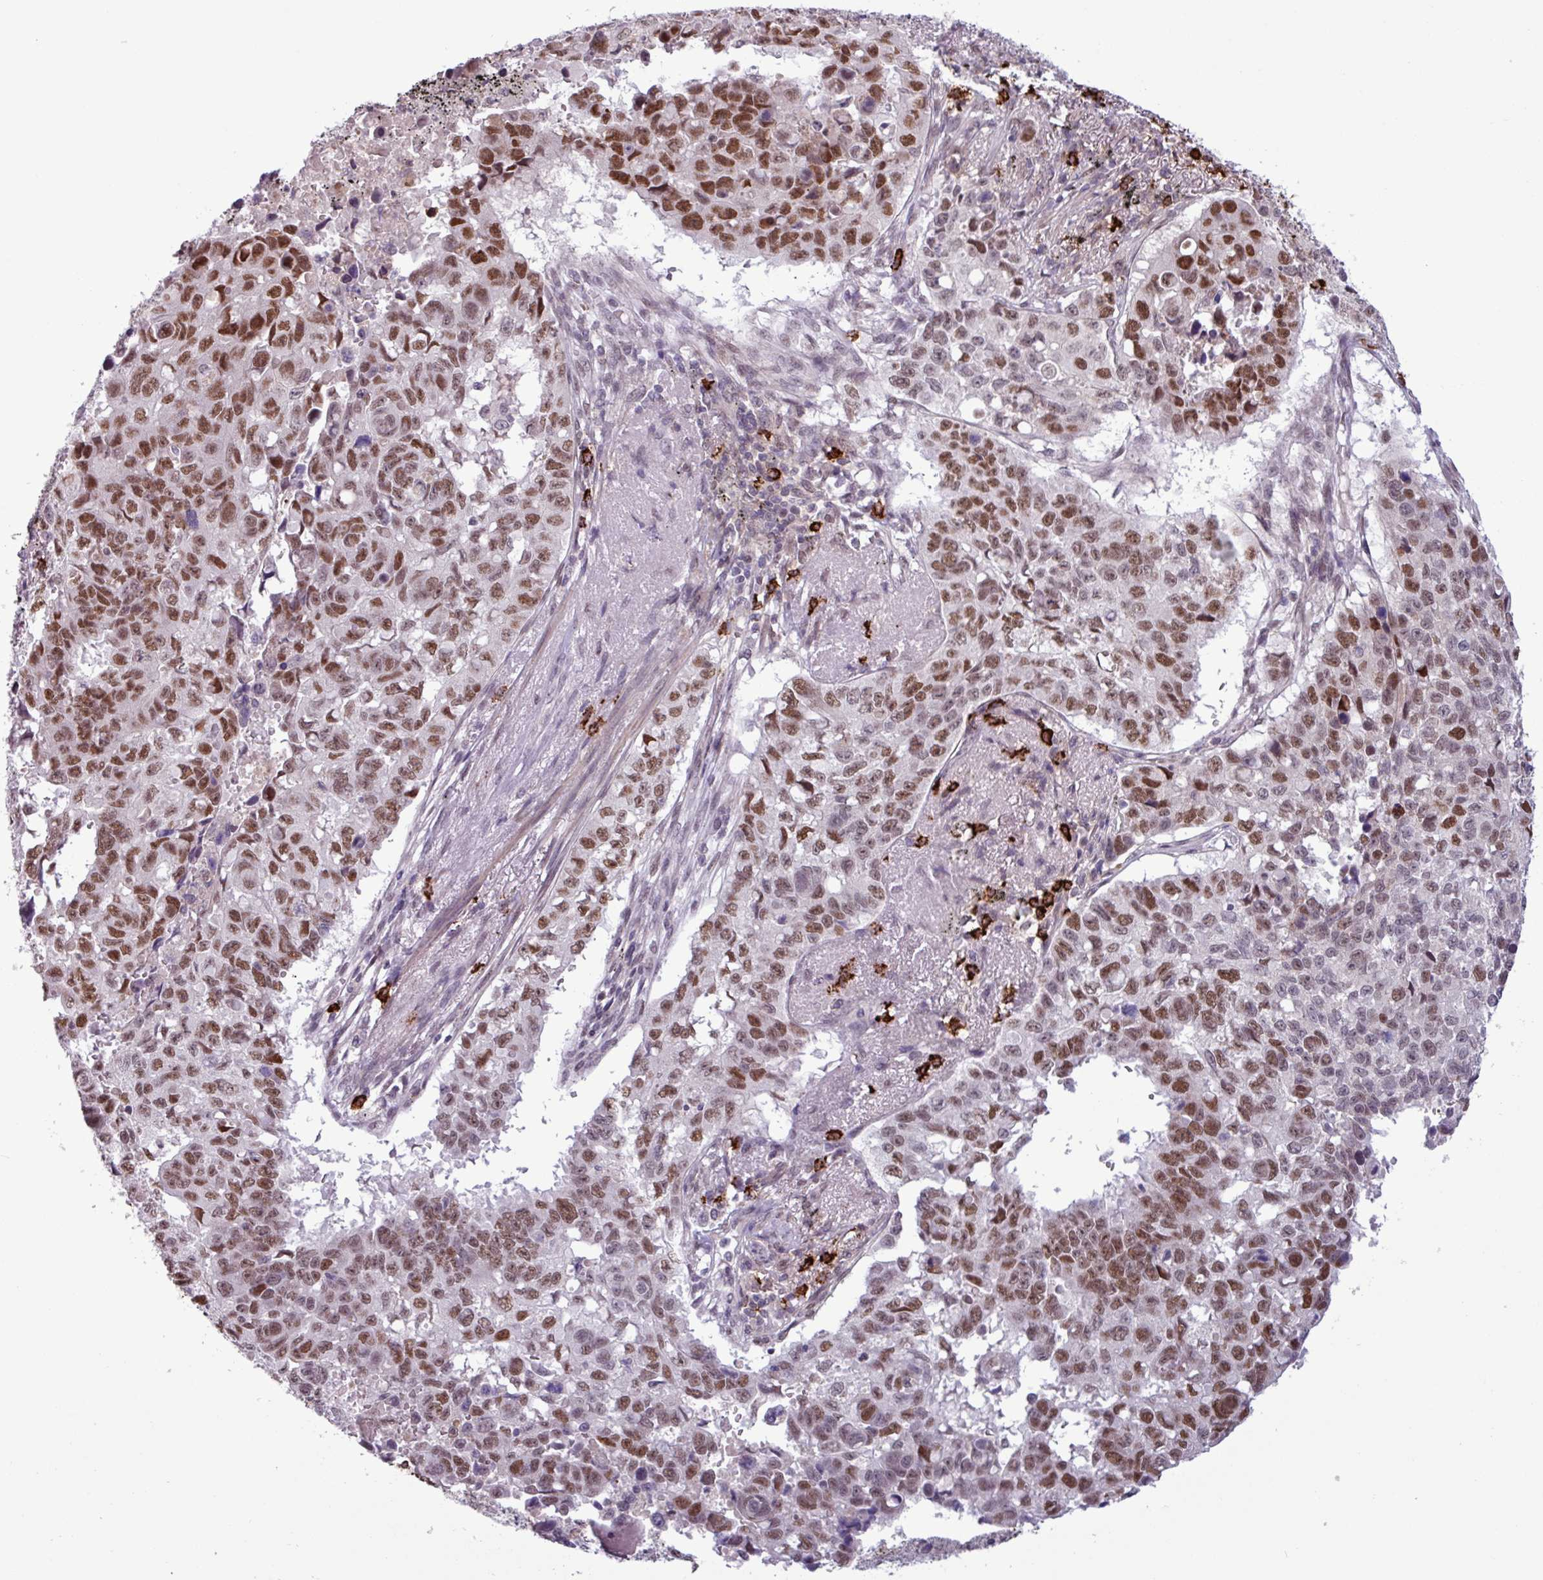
{"staining": {"intensity": "moderate", "quantity": "25%-75%", "location": "nuclear"}, "tissue": "lung cancer", "cell_type": "Tumor cells", "image_type": "cancer", "snomed": [{"axis": "morphology", "description": "Squamous cell carcinoma, NOS"}, {"axis": "topography", "description": "Lung"}], "caption": "A medium amount of moderate nuclear positivity is seen in approximately 25%-75% of tumor cells in squamous cell carcinoma (lung) tissue.", "gene": "NOTCH2", "patient": {"sex": "male", "age": 60}}